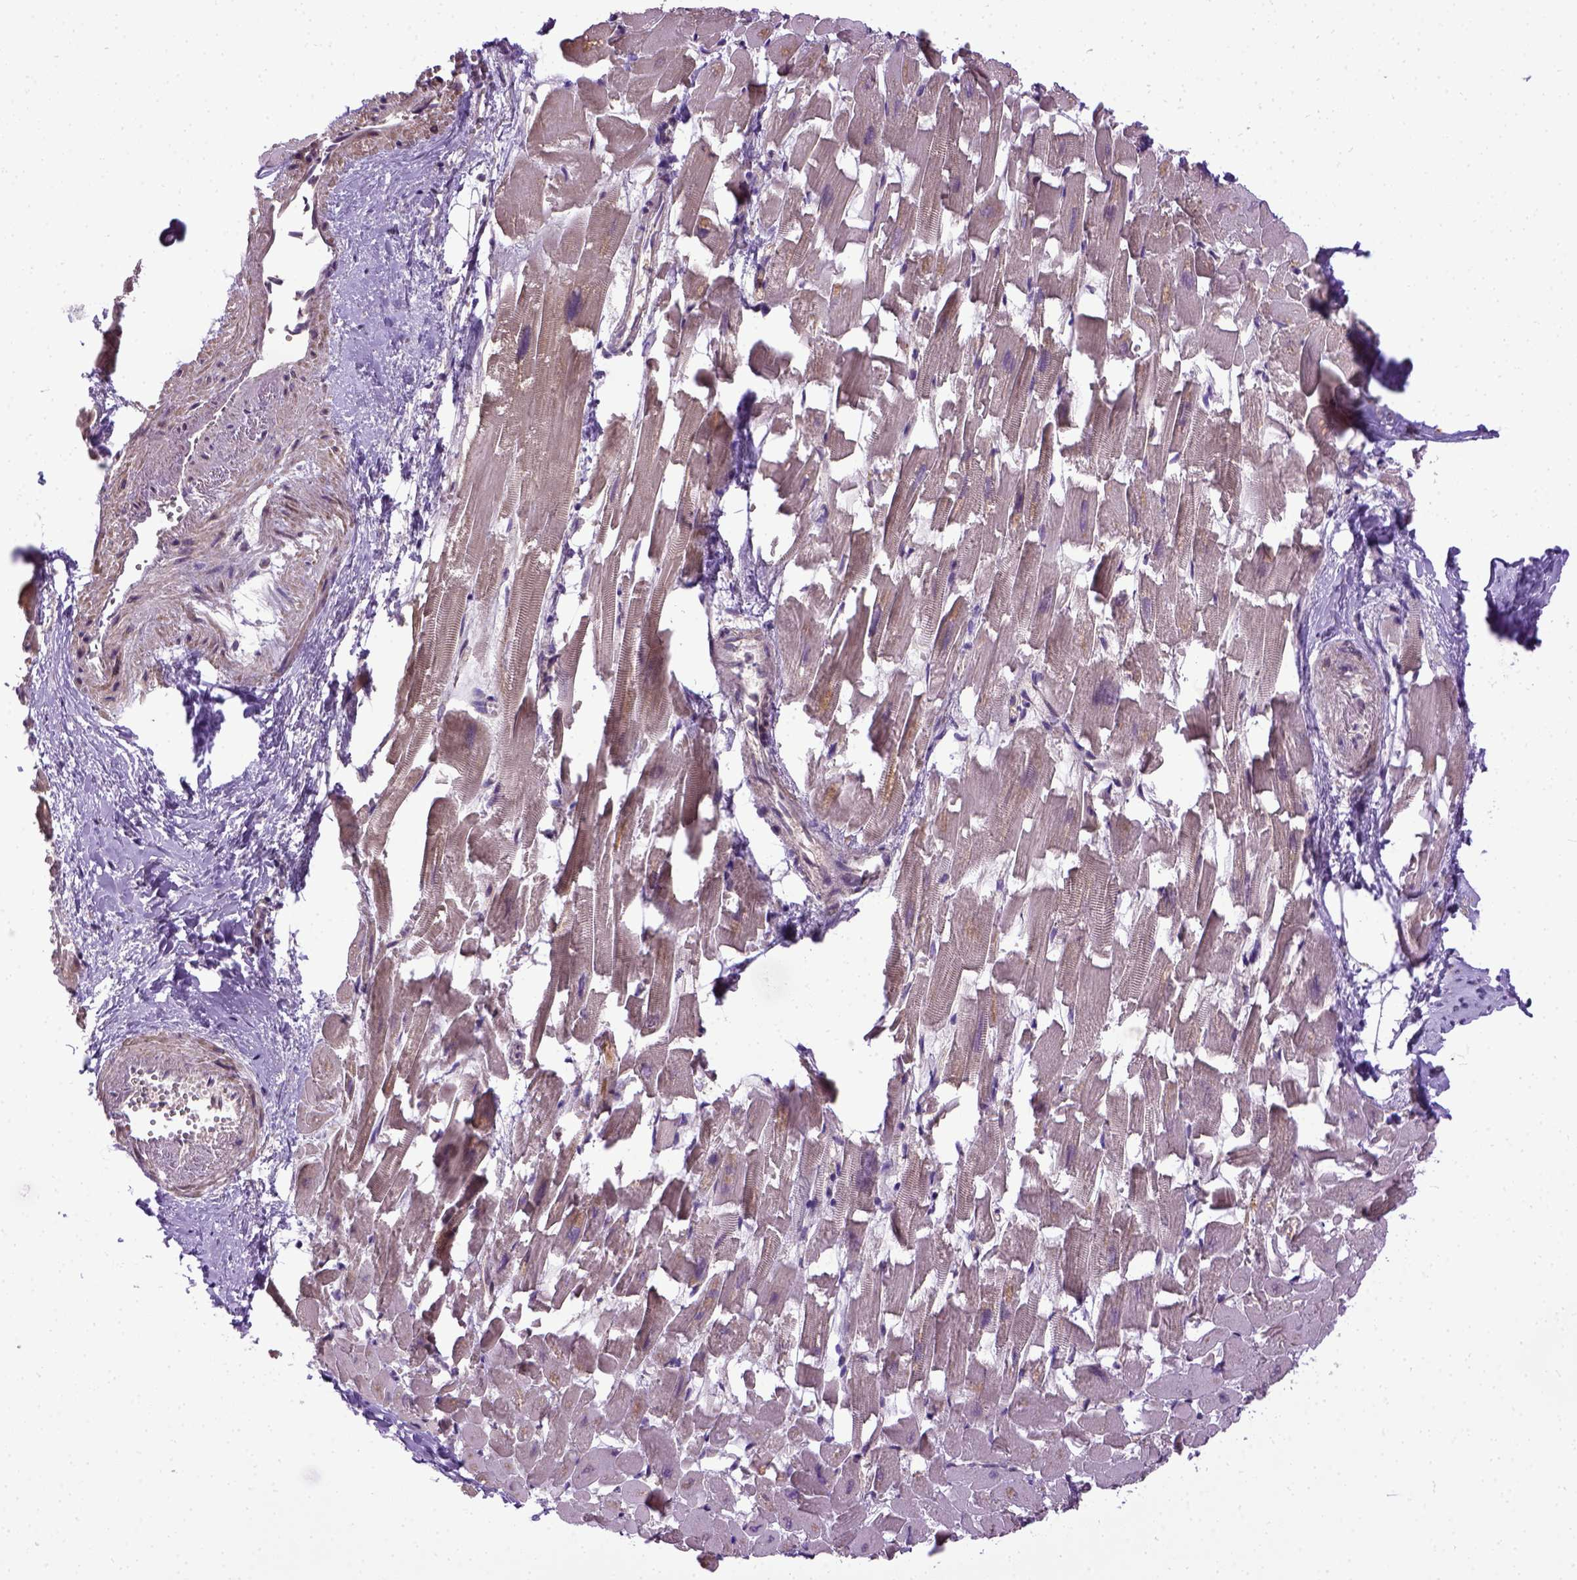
{"staining": {"intensity": "weak", "quantity": ">75%", "location": "cytoplasmic/membranous"}, "tissue": "heart muscle", "cell_type": "Cardiomyocytes", "image_type": "normal", "snomed": [{"axis": "morphology", "description": "Normal tissue, NOS"}, {"axis": "topography", "description": "Heart"}], "caption": "Immunohistochemical staining of benign heart muscle reveals low levels of weak cytoplasmic/membranous expression in about >75% of cardiomyocytes.", "gene": "ENG", "patient": {"sex": "female", "age": 64}}